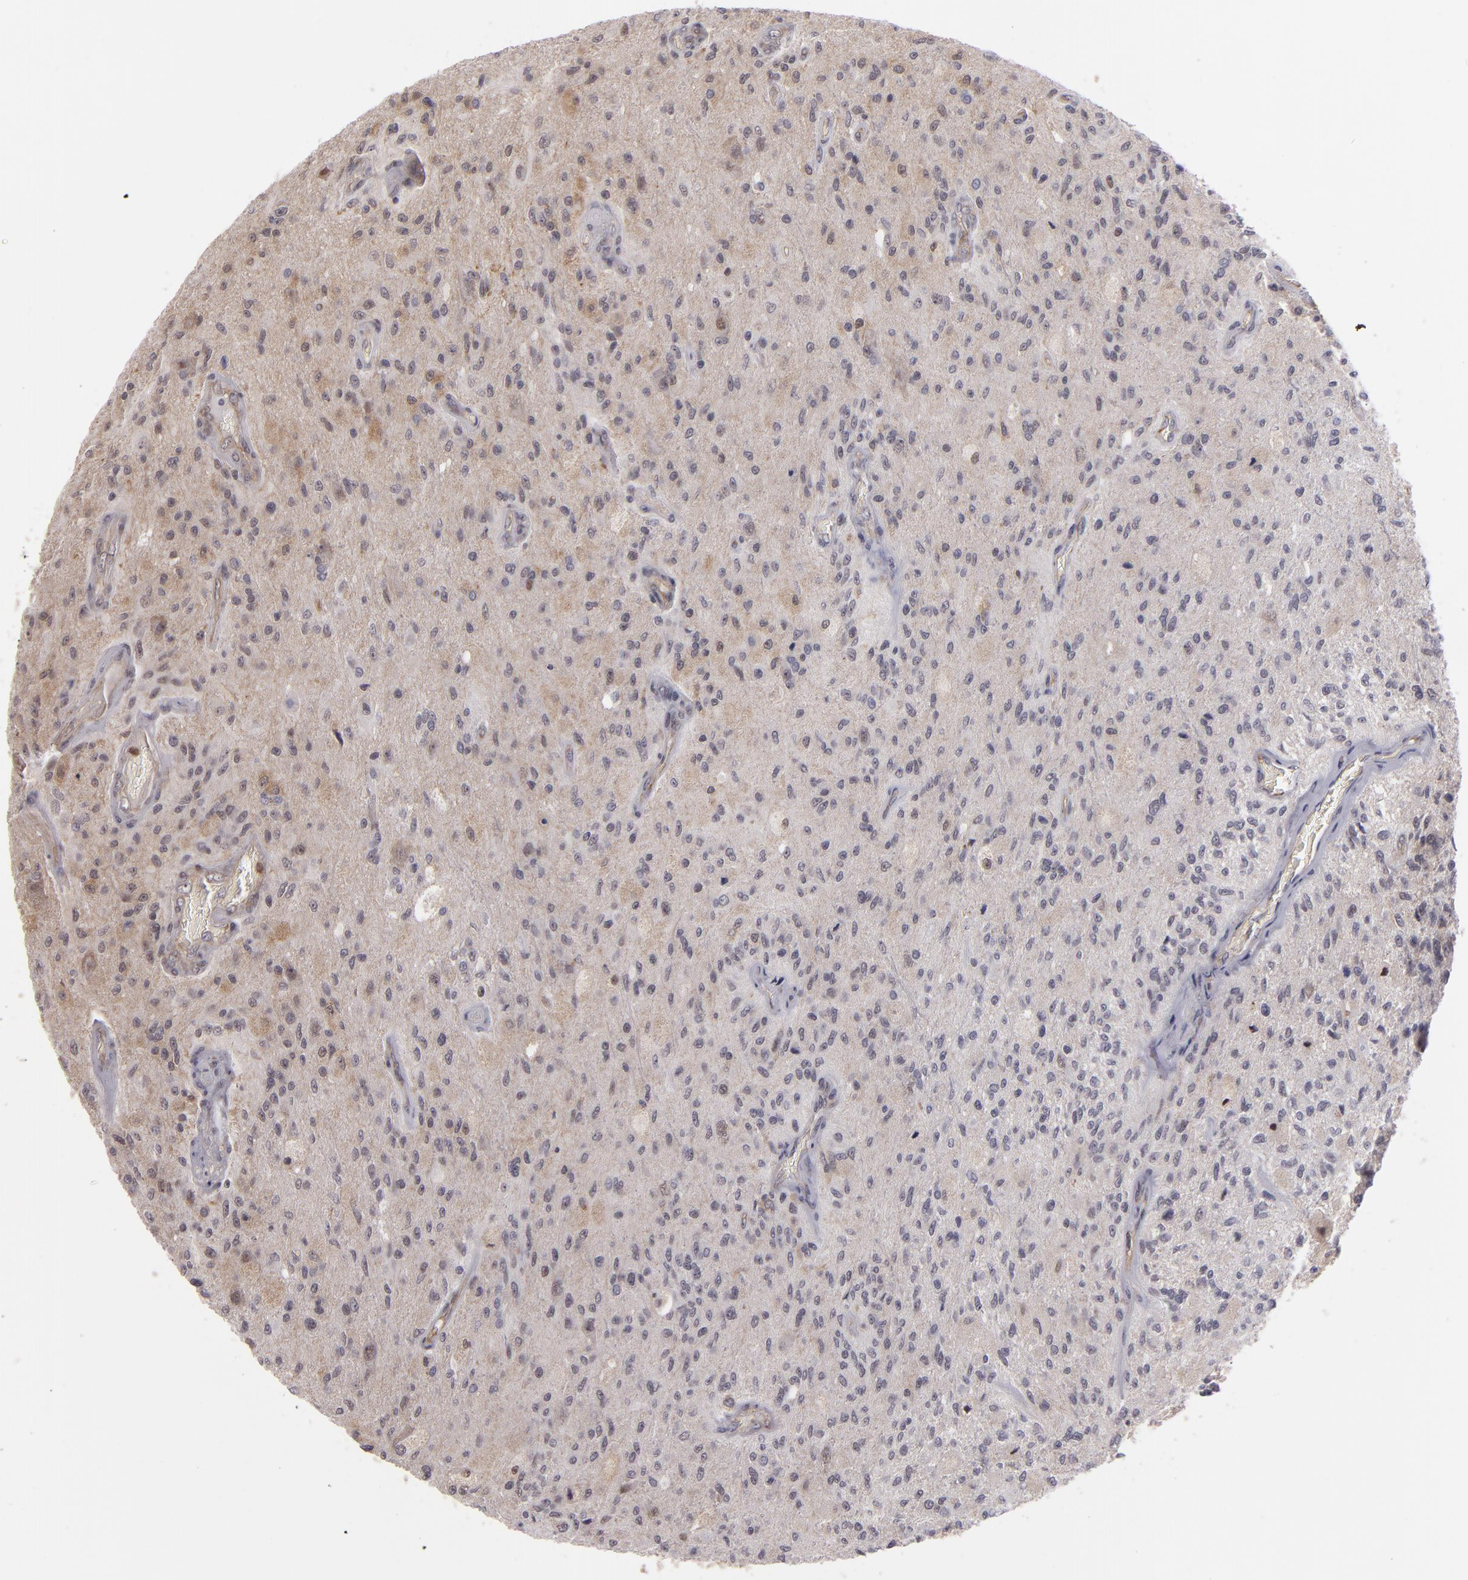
{"staining": {"intensity": "weak", "quantity": "<25%", "location": "nuclear"}, "tissue": "glioma", "cell_type": "Tumor cells", "image_type": "cancer", "snomed": [{"axis": "morphology", "description": "Normal tissue, NOS"}, {"axis": "morphology", "description": "Glioma, malignant, High grade"}, {"axis": "topography", "description": "Cerebral cortex"}], "caption": "IHC photomicrograph of malignant glioma (high-grade) stained for a protein (brown), which shows no staining in tumor cells. The staining was performed using DAB to visualize the protein expression in brown, while the nuclei were stained in blue with hematoxylin (Magnification: 20x).", "gene": "STX3", "patient": {"sex": "male", "age": 77}}